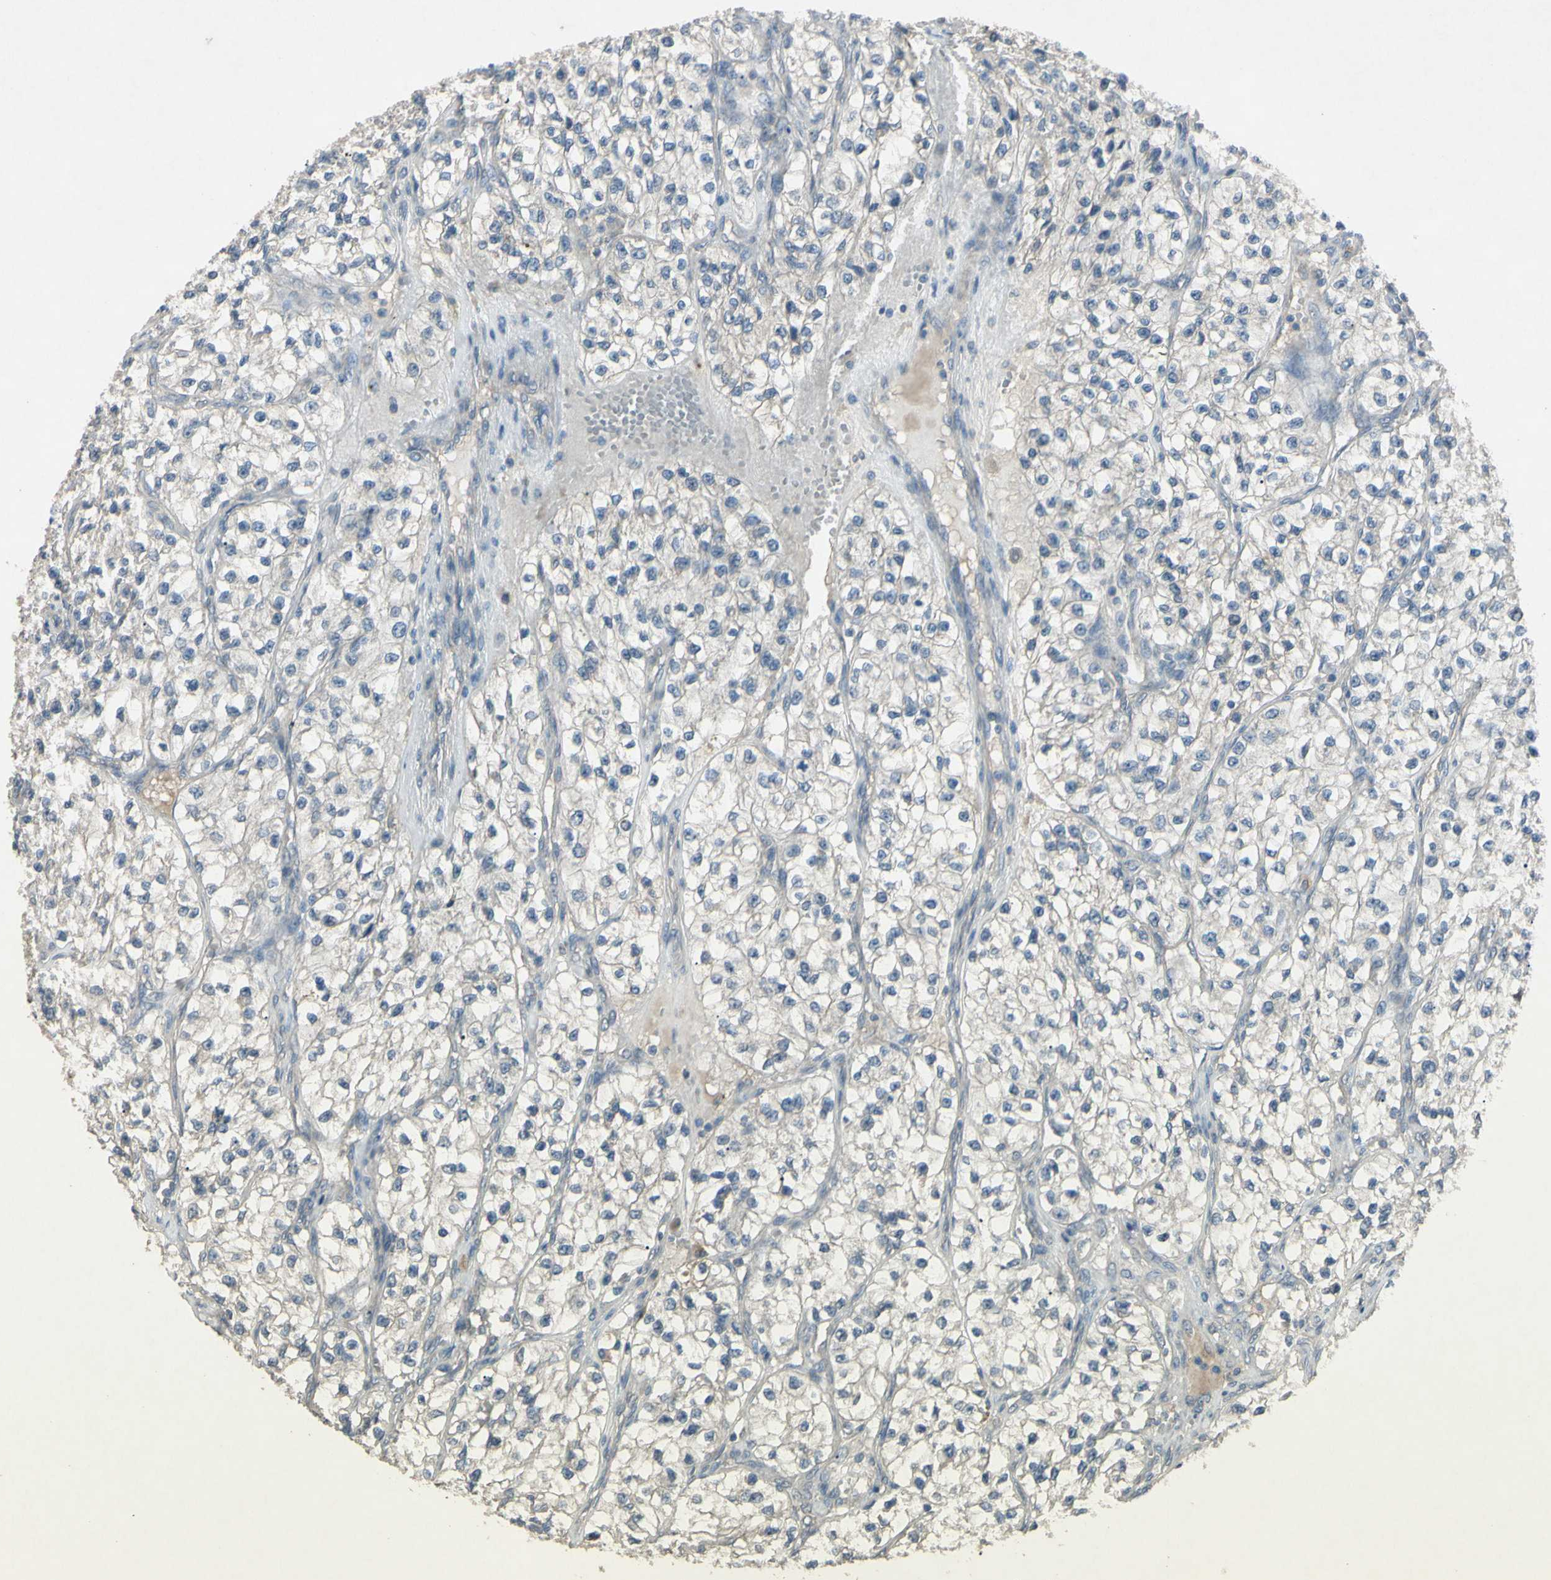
{"staining": {"intensity": "negative", "quantity": "none", "location": "none"}, "tissue": "renal cancer", "cell_type": "Tumor cells", "image_type": "cancer", "snomed": [{"axis": "morphology", "description": "Adenocarcinoma, NOS"}, {"axis": "topography", "description": "Kidney"}], "caption": "Human renal adenocarcinoma stained for a protein using immunohistochemistry shows no expression in tumor cells.", "gene": "TIMM21", "patient": {"sex": "female", "age": 57}}